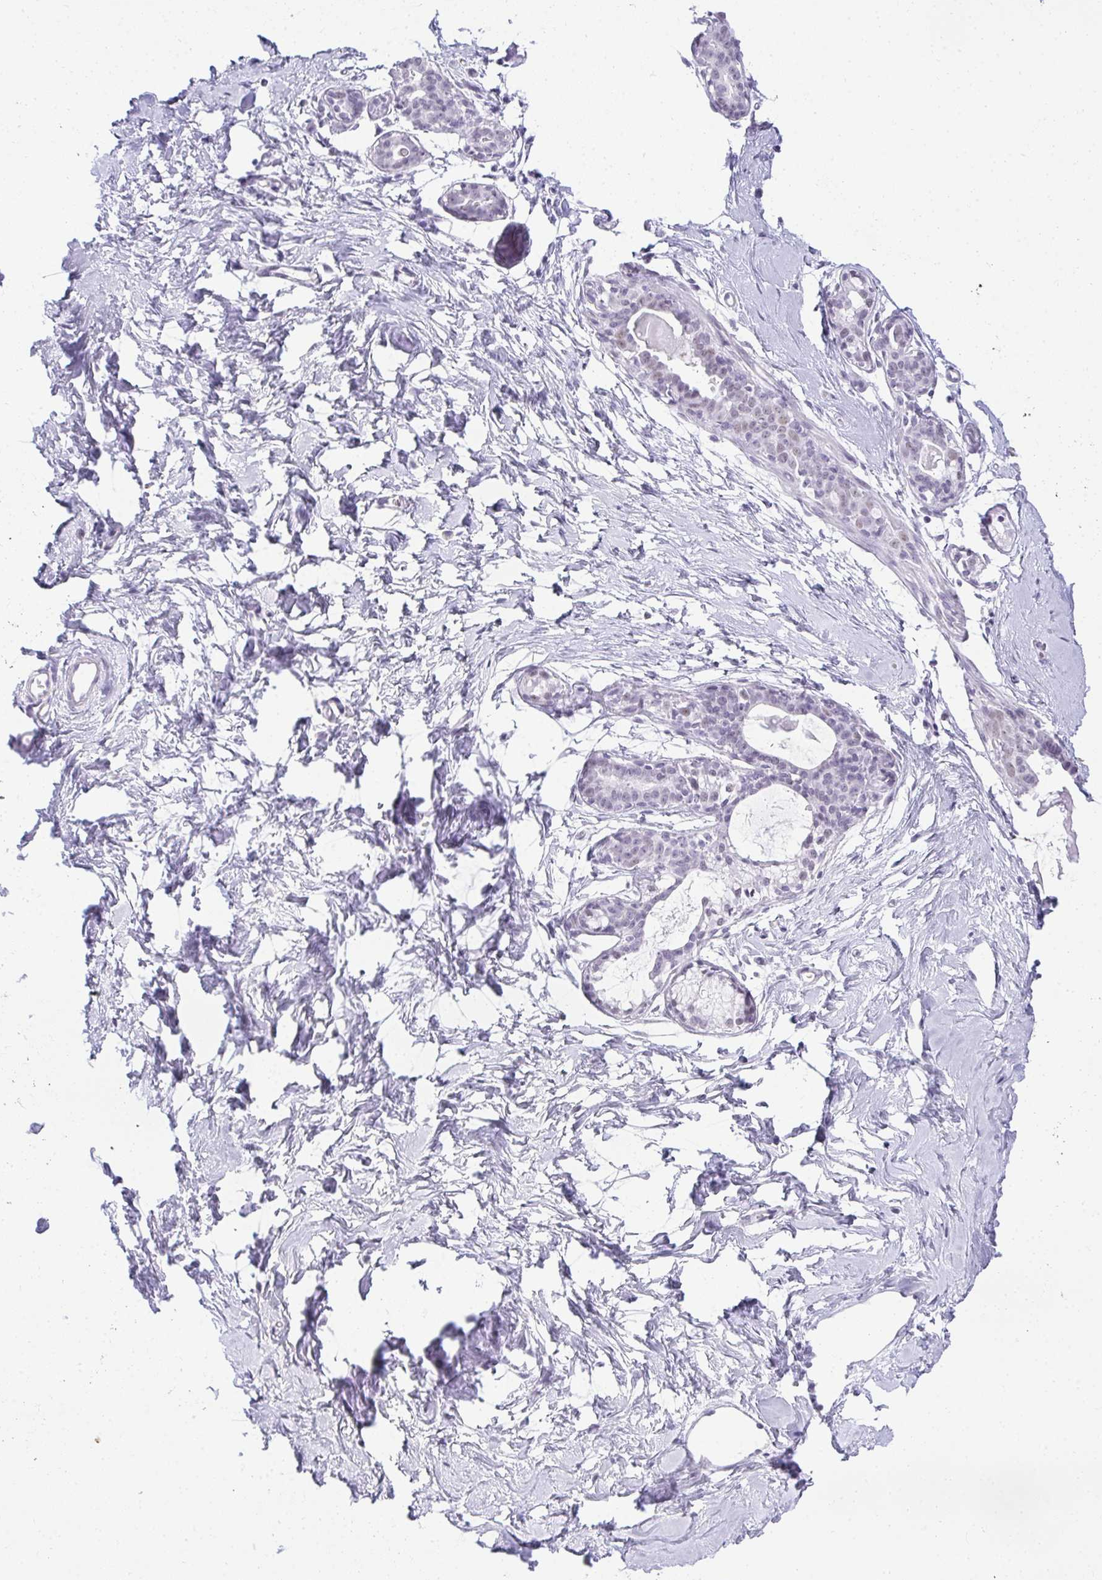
{"staining": {"intensity": "negative", "quantity": "none", "location": "none"}, "tissue": "breast", "cell_type": "Adipocytes", "image_type": "normal", "snomed": [{"axis": "morphology", "description": "Normal tissue, NOS"}, {"axis": "topography", "description": "Breast"}], "caption": "The image exhibits no staining of adipocytes in benign breast.", "gene": "PLA2G1B", "patient": {"sex": "female", "age": 45}}